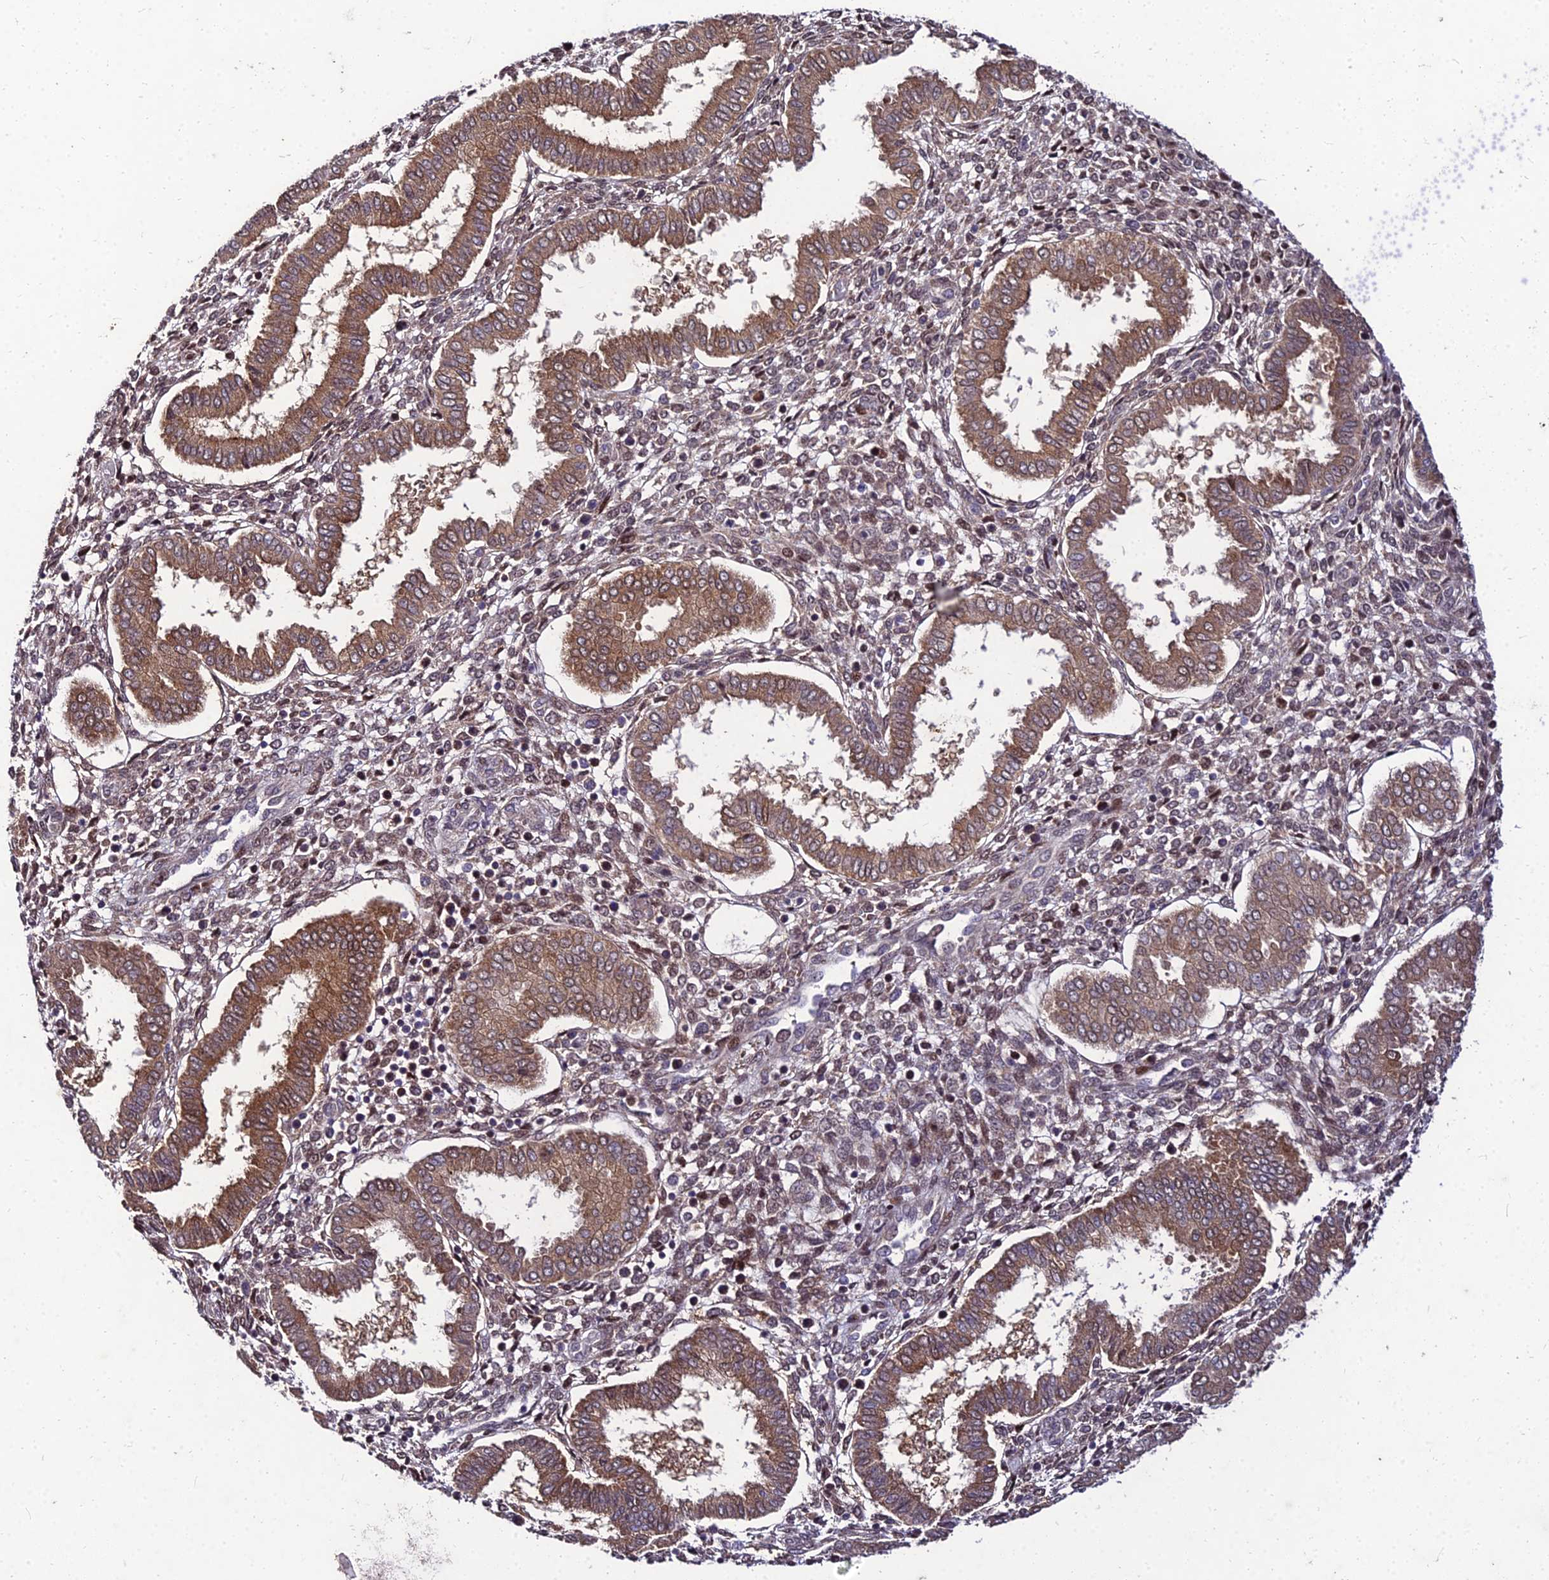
{"staining": {"intensity": "moderate", "quantity": "<25%", "location": "cytoplasmic/membranous,nuclear"}, "tissue": "endometrium", "cell_type": "Cells in endometrial stroma", "image_type": "normal", "snomed": [{"axis": "morphology", "description": "Normal tissue, NOS"}, {"axis": "topography", "description": "Endometrium"}], "caption": "Endometrium stained for a protein (brown) demonstrates moderate cytoplasmic/membranous,nuclear positive expression in approximately <25% of cells in endometrial stroma.", "gene": "MKKS", "patient": {"sex": "female", "age": 24}}